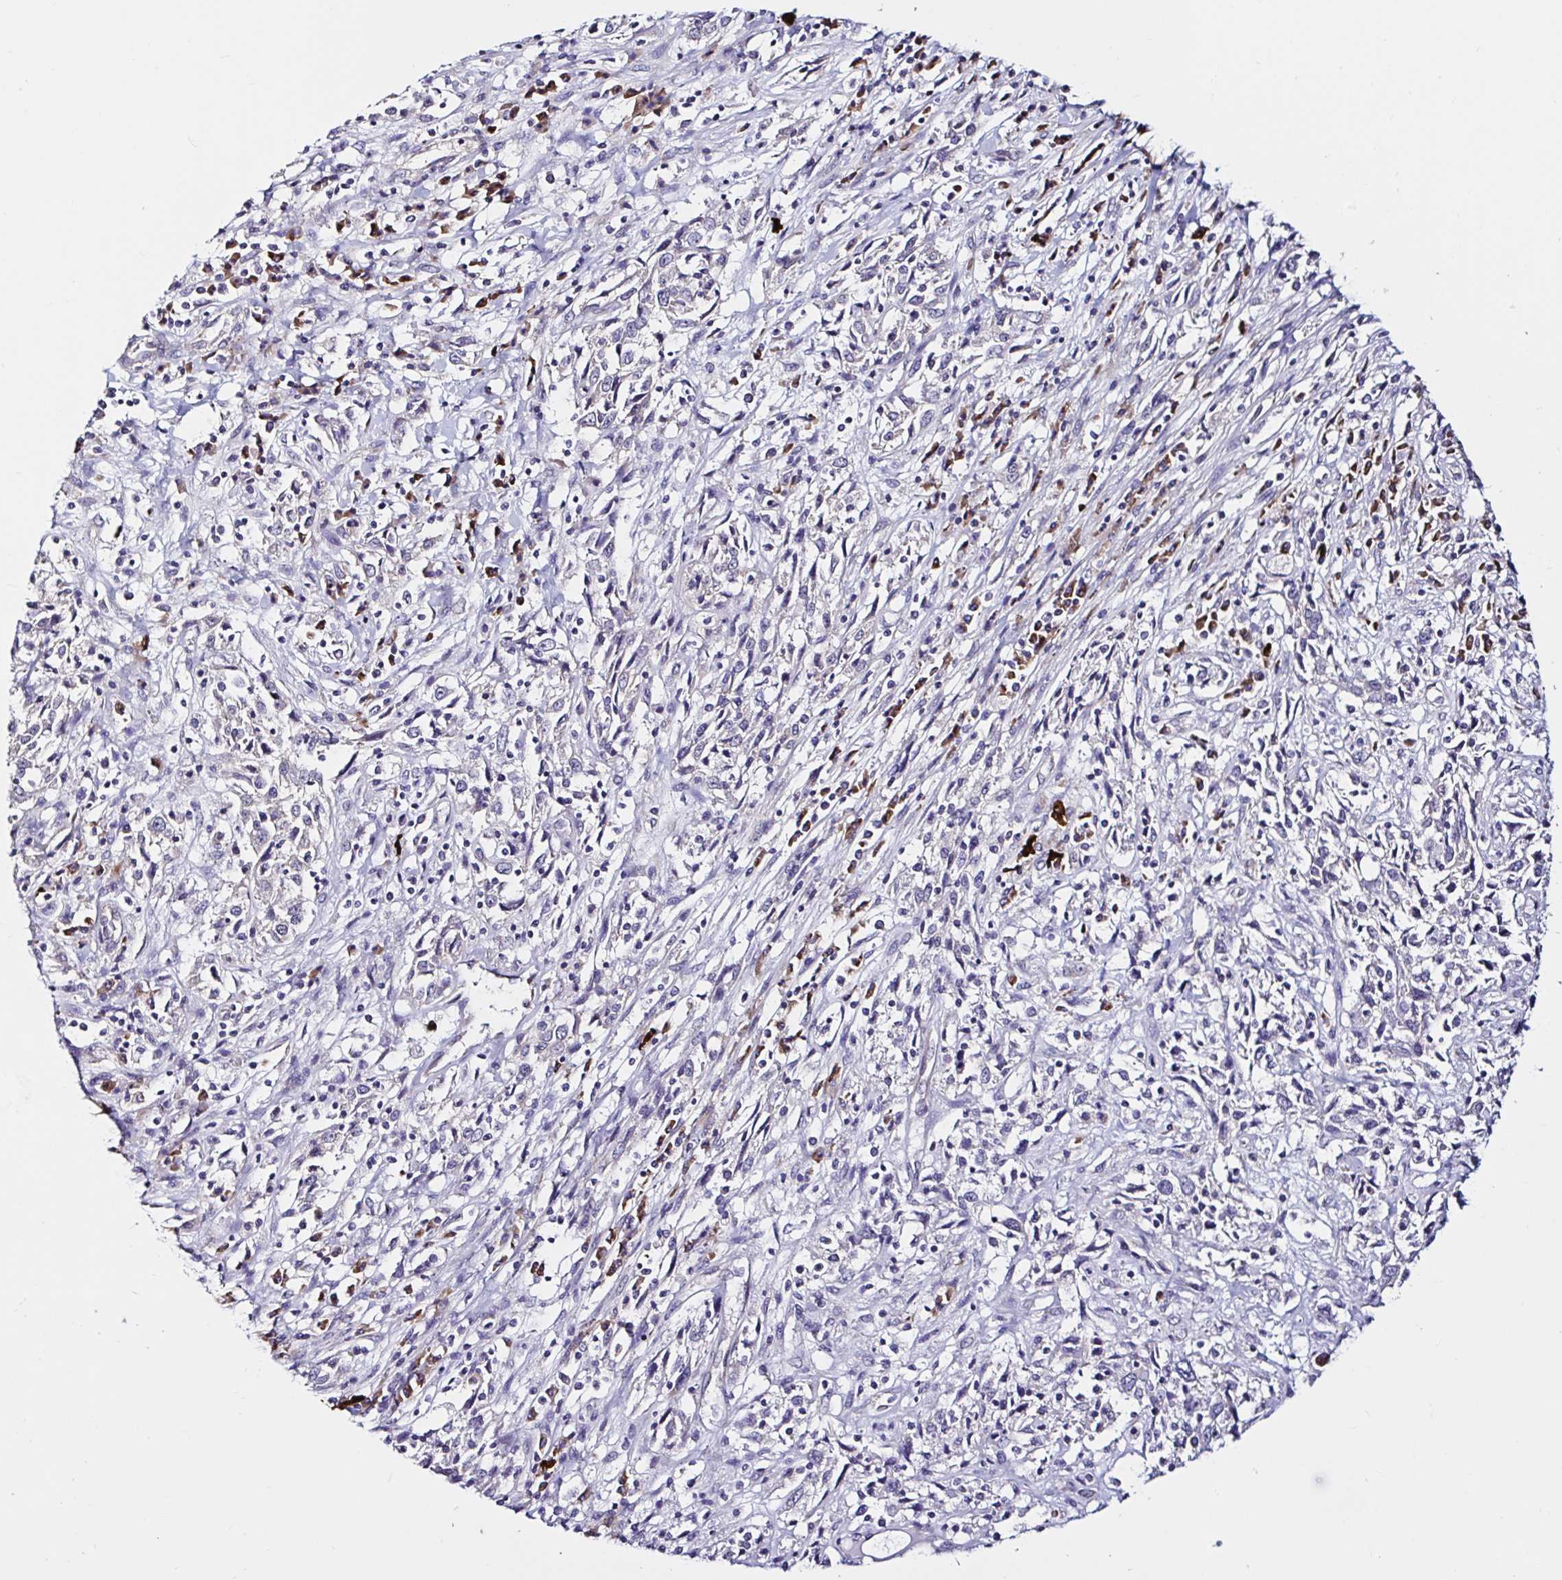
{"staining": {"intensity": "negative", "quantity": "none", "location": "none"}, "tissue": "cervical cancer", "cell_type": "Tumor cells", "image_type": "cancer", "snomed": [{"axis": "morphology", "description": "Adenocarcinoma, NOS"}, {"axis": "topography", "description": "Cervix"}], "caption": "This is a micrograph of IHC staining of adenocarcinoma (cervical), which shows no staining in tumor cells. (DAB immunohistochemistry (IHC) visualized using brightfield microscopy, high magnification).", "gene": "VSIG2", "patient": {"sex": "female", "age": 40}}